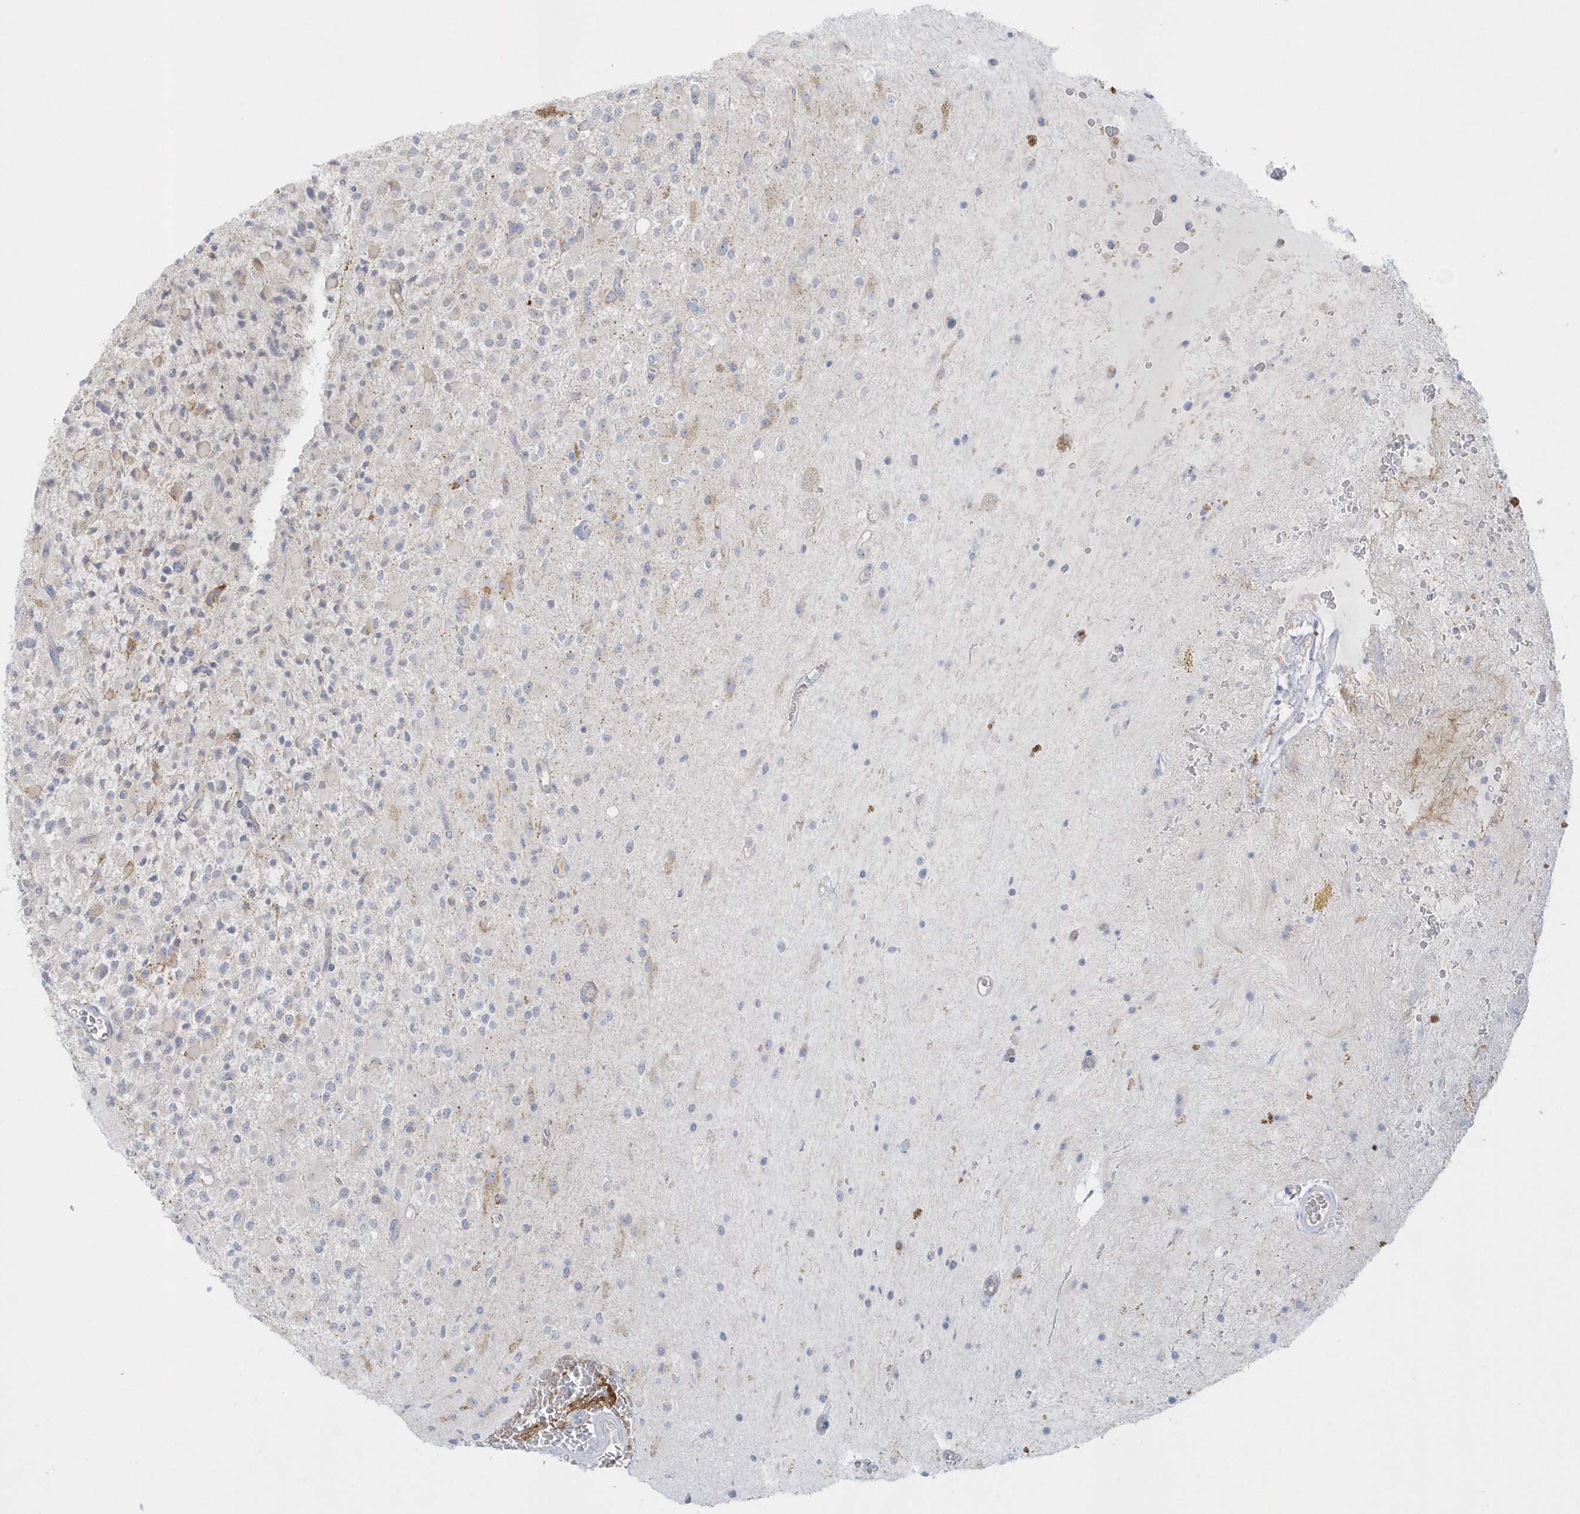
{"staining": {"intensity": "negative", "quantity": "none", "location": "none"}, "tissue": "glioma", "cell_type": "Tumor cells", "image_type": "cancer", "snomed": [{"axis": "morphology", "description": "Glioma, malignant, High grade"}, {"axis": "topography", "description": "Brain"}], "caption": "IHC of glioma reveals no positivity in tumor cells.", "gene": "SEMA3D", "patient": {"sex": "male", "age": 34}}